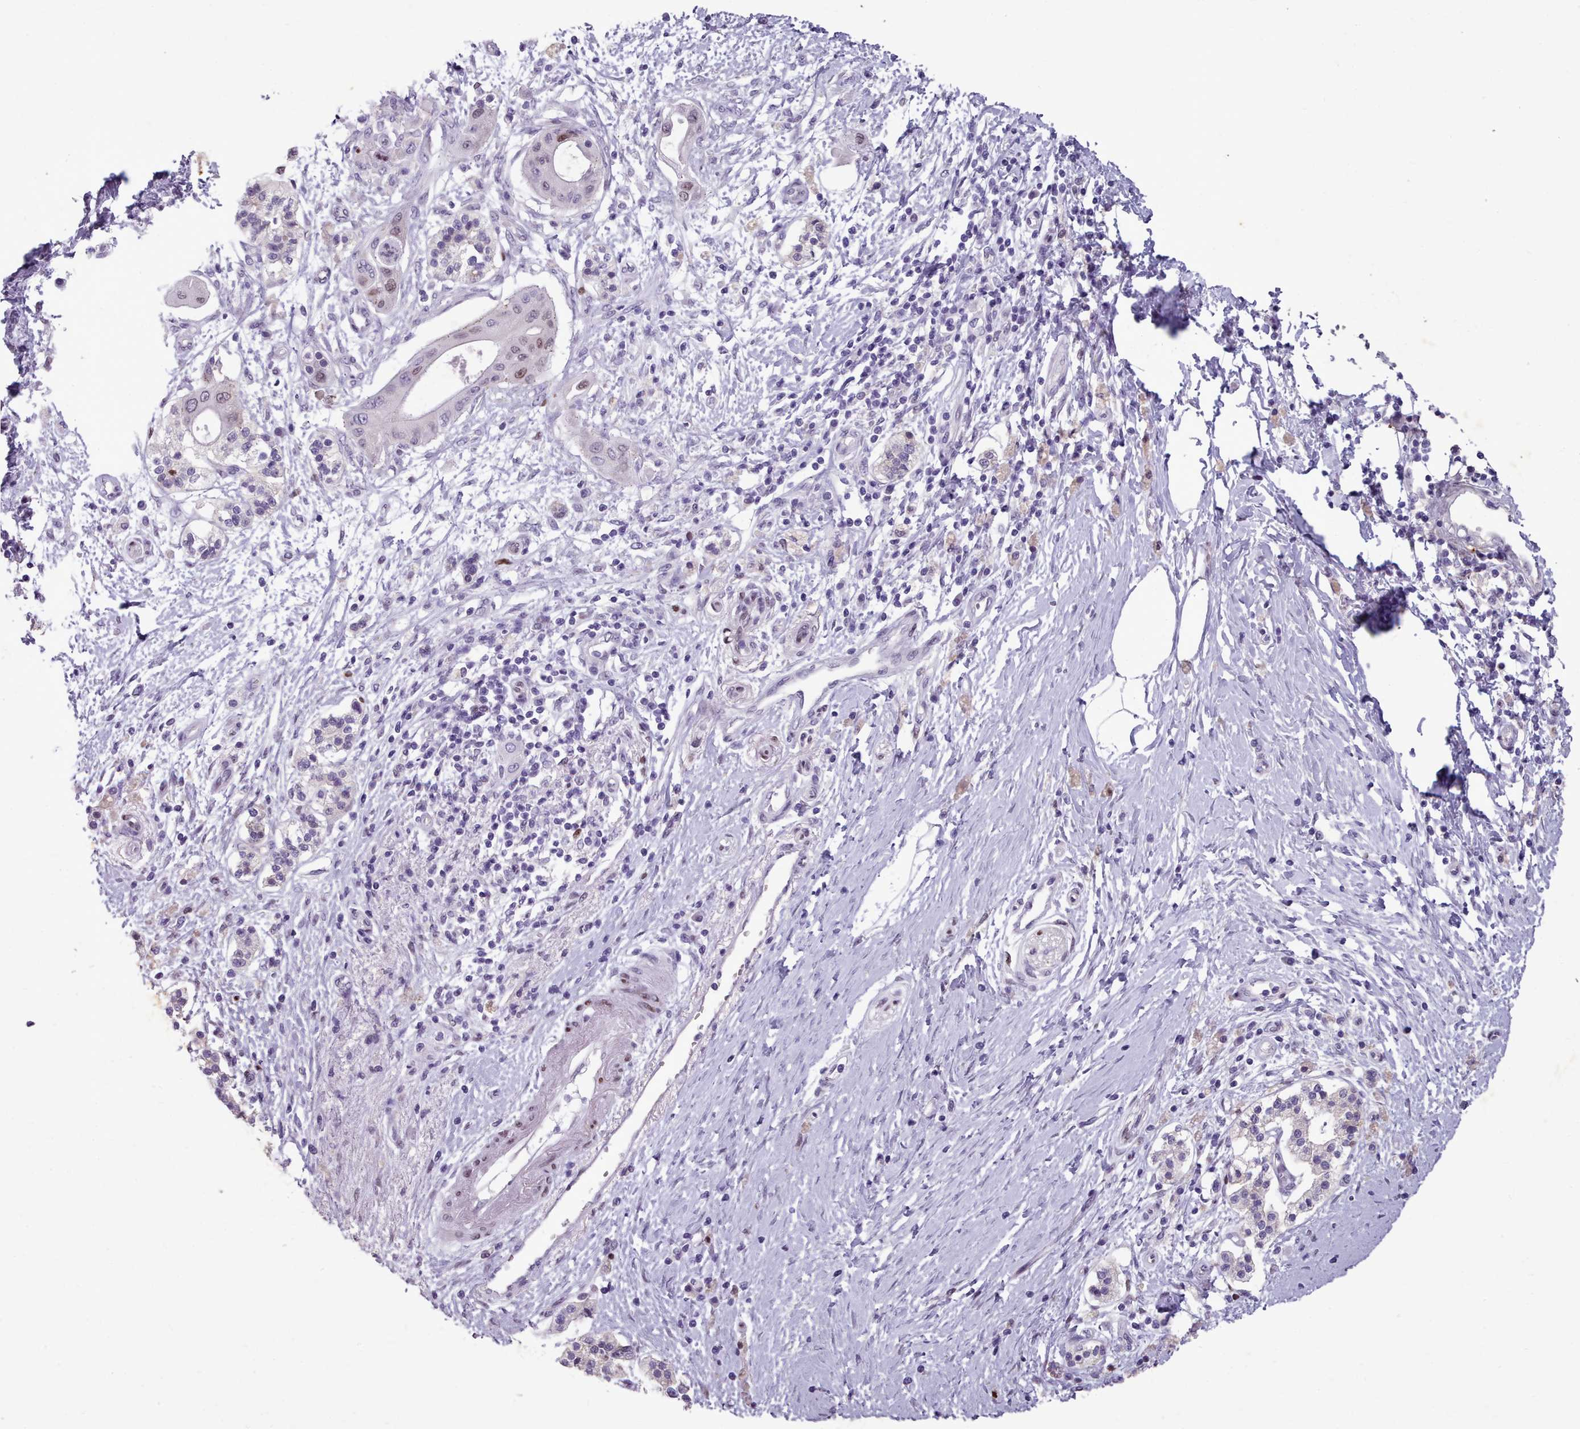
{"staining": {"intensity": "weak", "quantity": "<25%", "location": "nuclear"}, "tissue": "pancreatic cancer", "cell_type": "Tumor cells", "image_type": "cancer", "snomed": [{"axis": "morphology", "description": "Adenocarcinoma, NOS"}, {"axis": "topography", "description": "Pancreas"}], "caption": "A photomicrograph of human pancreatic adenocarcinoma is negative for staining in tumor cells.", "gene": "KCNT2", "patient": {"sex": "male", "age": 68}}